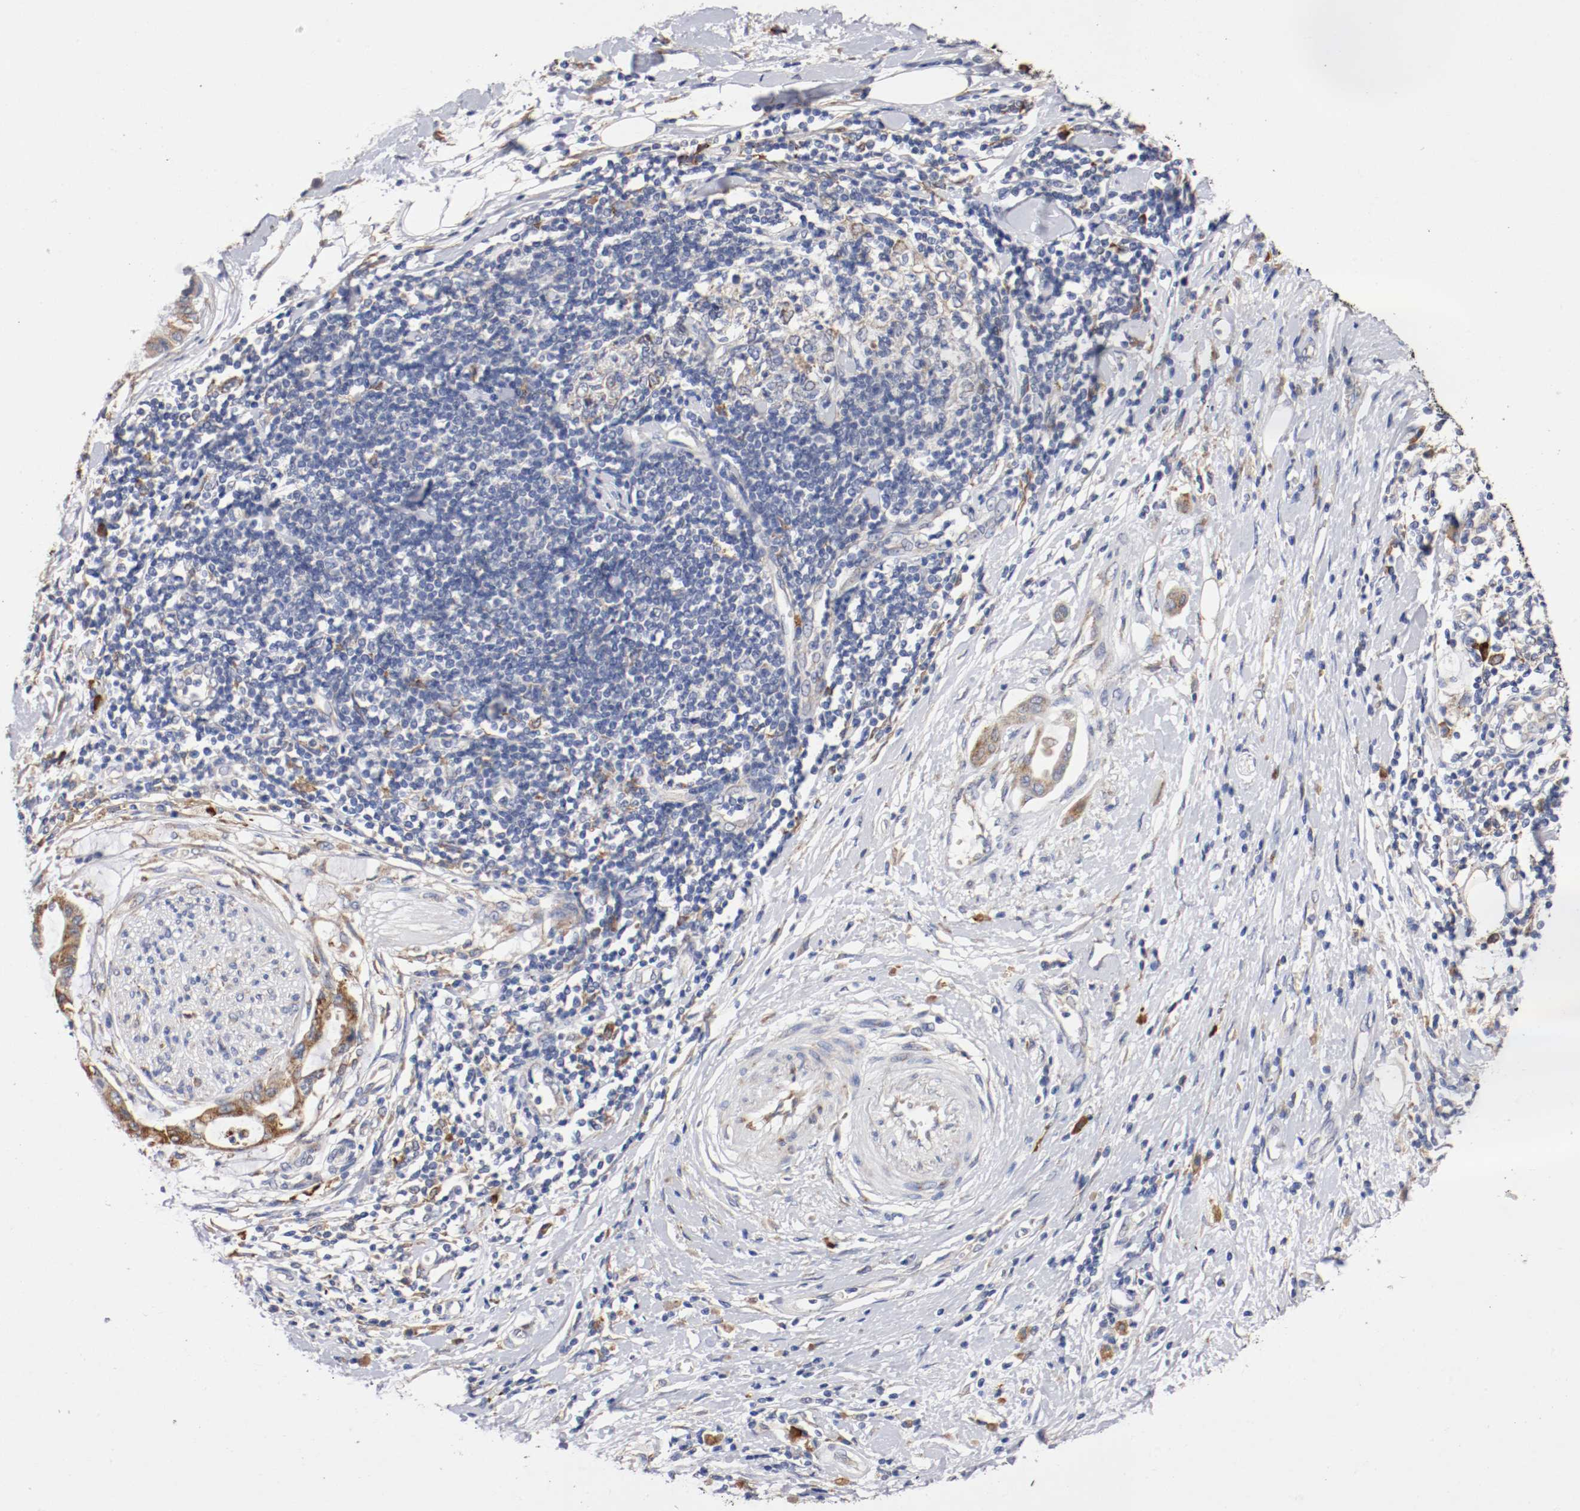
{"staining": {"intensity": "moderate", "quantity": ">75%", "location": "cytoplasmic/membranous"}, "tissue": "pancreatic cancer", "cell_type": "Tumor cells", "image_type": "cancer", "snomed": [{"axis": "morphology", "description": "Adenocarcinoma, NOS"}, {"axis": "morphology", "description": "Adenocarcinoma, metastatic, NOS"}, {"axis": "topography", "description": "Lymph node"}, {"axis": "topography", "description": "Pancreas"}, {"axis": "topography", "description": "Duodenum"}], "caption": "Pancreatic cancer (adenocarcinoma) stained for a protein (brown) exhibits moderate cytoplasmic/membranous positive positivity in about >75% of tumor cells.", "gene": "TRAF2", "patient": {"sex": "female", "age": 64}}